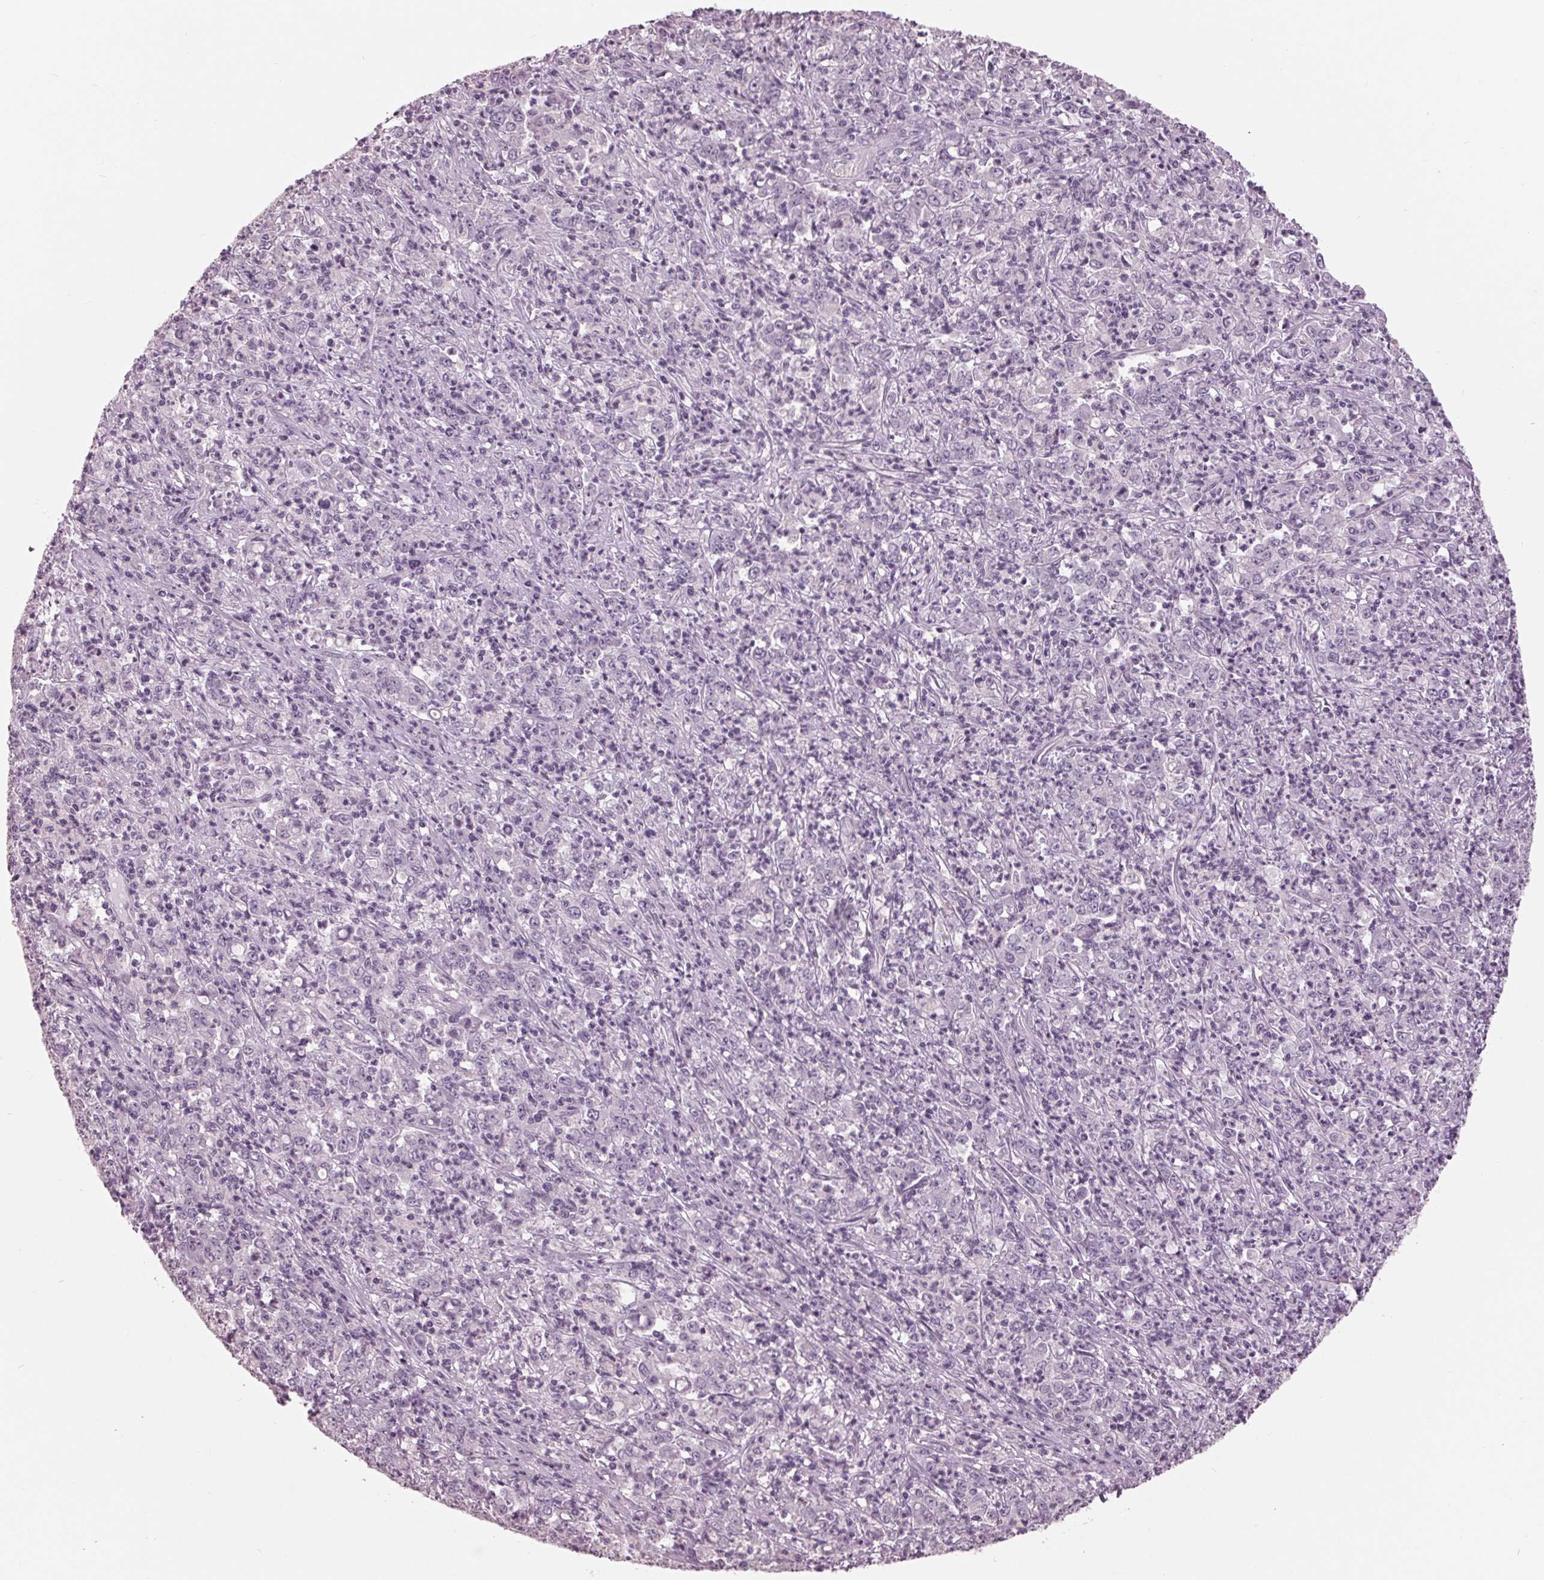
{"staining": {"intensity": "negative", "quantity": "none", "location": "none"}, "tissue": "stomach cancer", "cell_type": "Tumor cells", "image_type": "cancer", "snomed": [{"axis": "morphology", "description": "Adenocarcinoma, NOS"}, {"axis": "topography", "description": "Stomach, lower"}], "caption": "Immunohistochemistry micrograph of human stomach adenocarcinoma stained for a protein (brown), which displays no expression in tumor cells.", "gene": "TNNC2", "patient": {"sex": "female", "age": 71}}